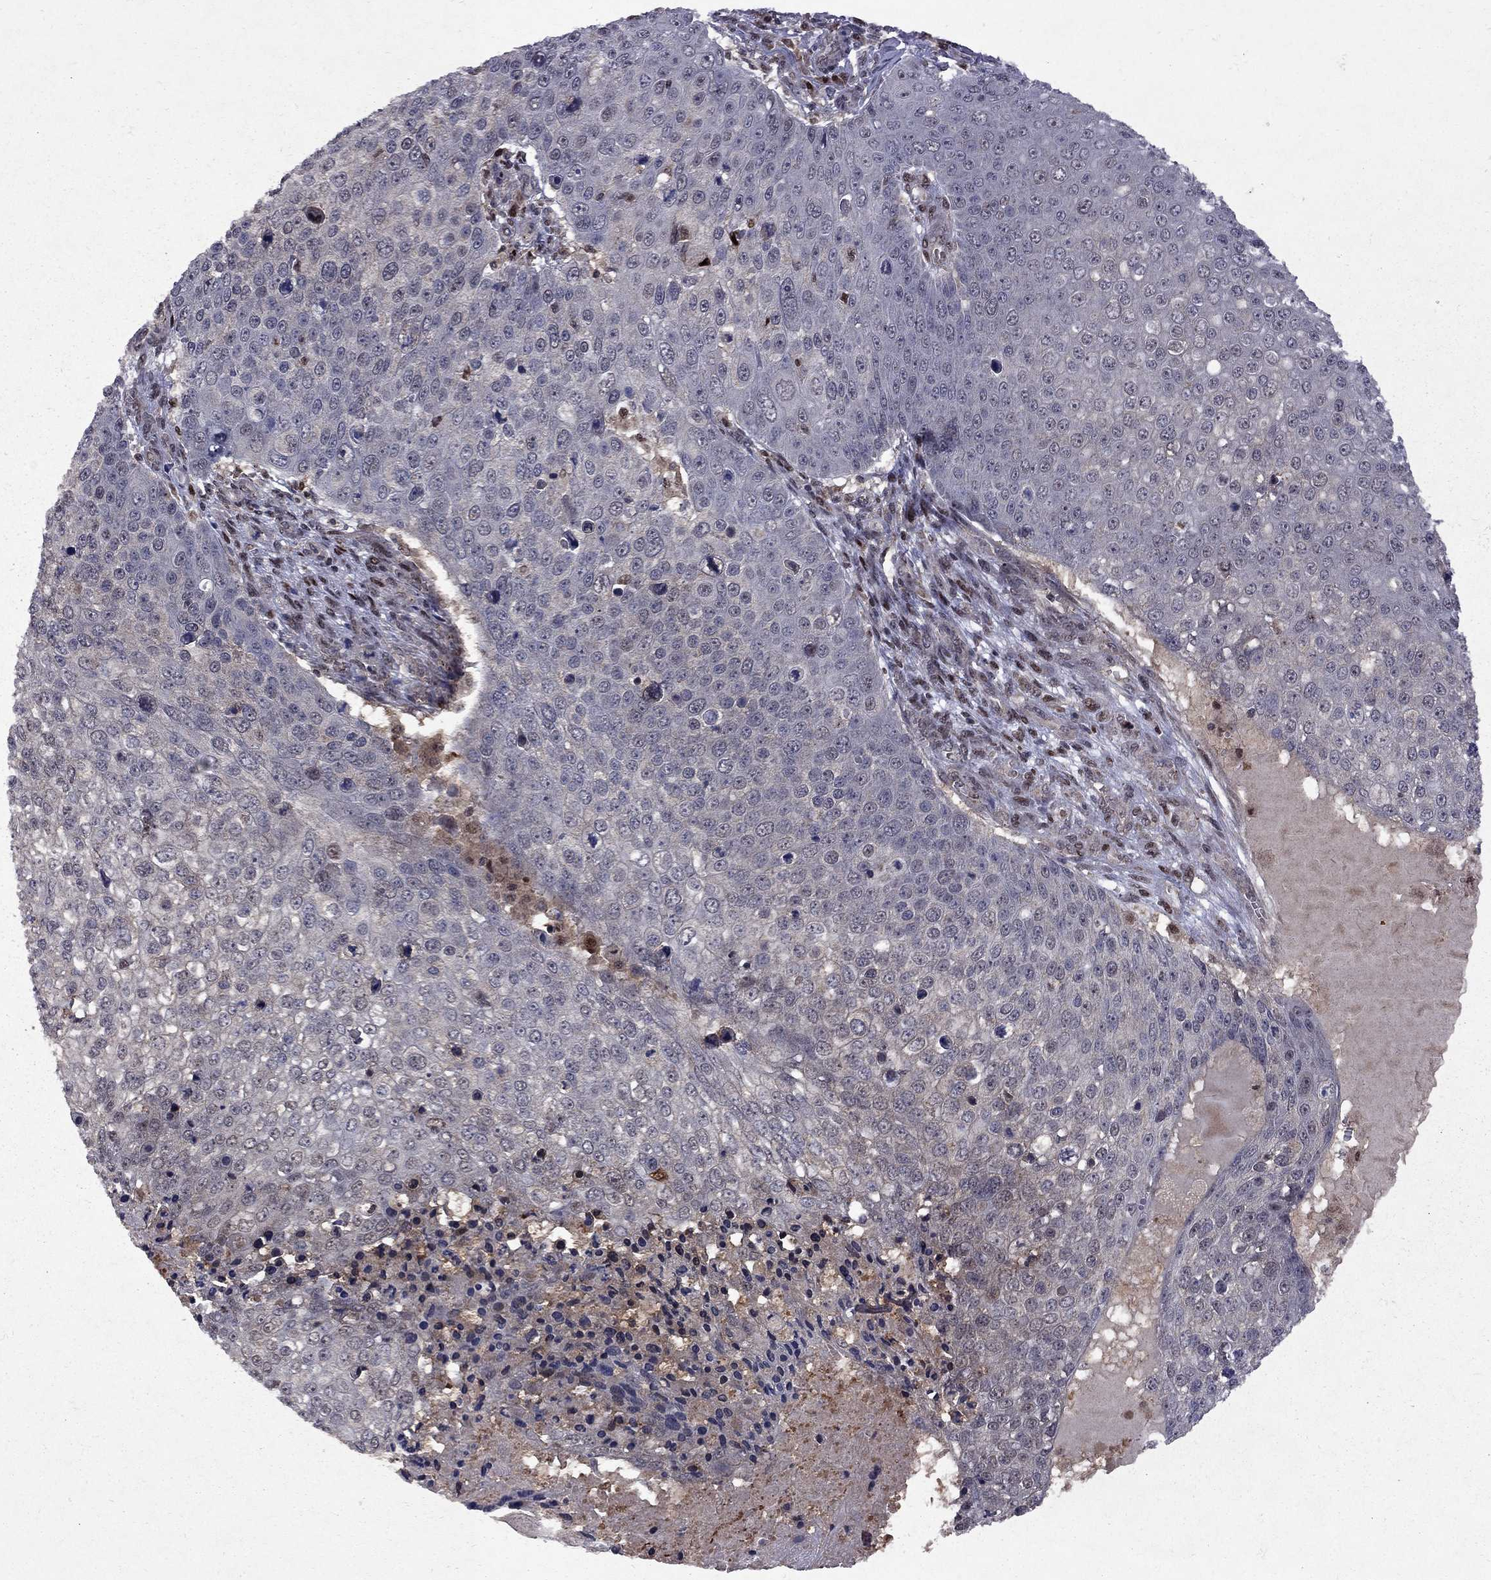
{"staining": {"intensity": "negative", "quantity": "none", "location": "none"}, "tissue": "skin cancer", "cell_type": "Tumor cells", "image_type": "cancer", "snomed": [{"axis": "morphology", "description": "Squamous cell carcinoma, NOS"}, {"axis": "topography", "description": "Skin"}], "caption": "The image displays no staining of tumor cells in skin cancer (squamous cell carcinoma).", "gene": "IPP", "patient": {"sex": "male", "age": 71}}